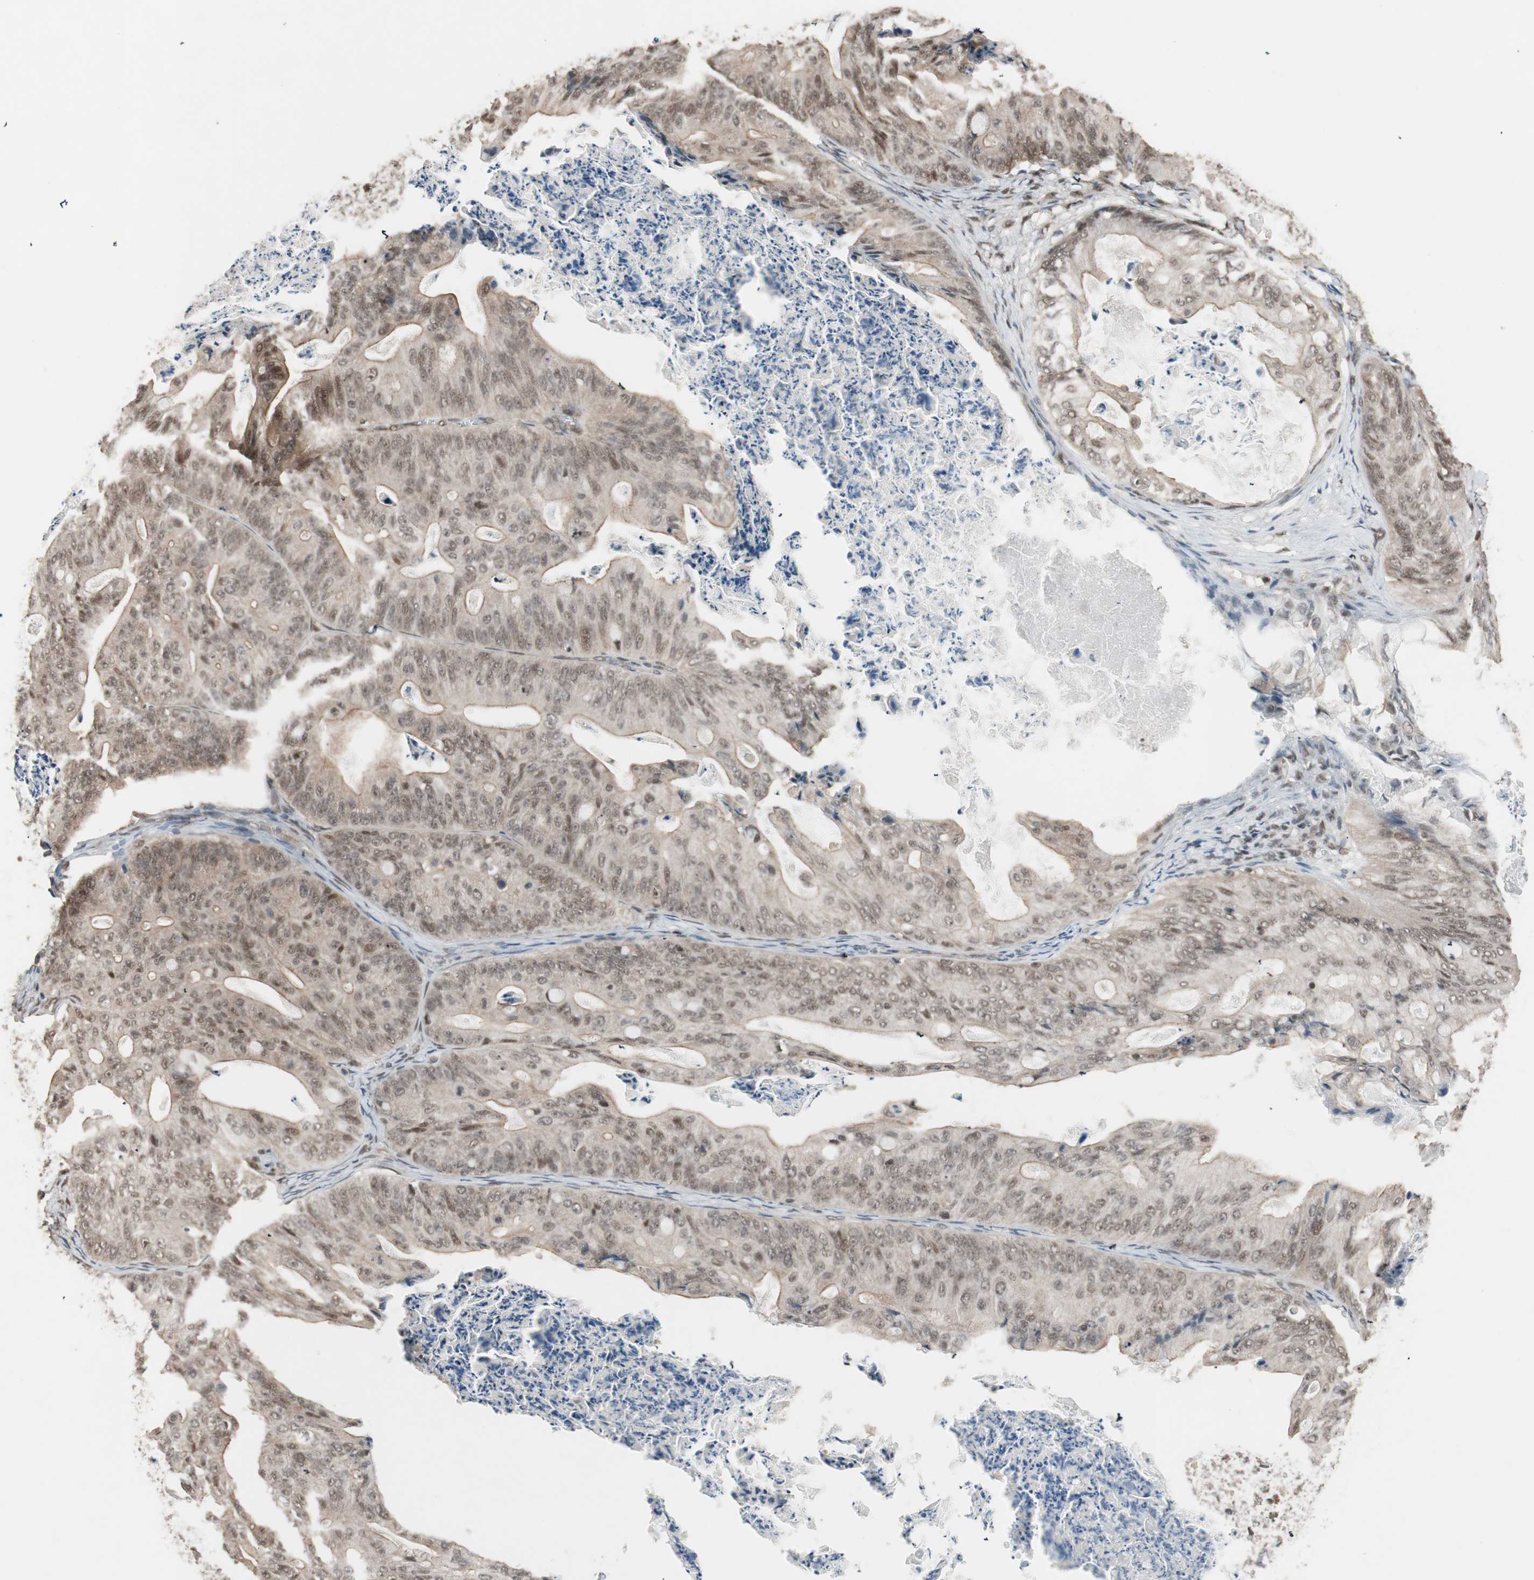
{"staining": {"intensity": "weak", "quantity": "25%-75%", "location": "nuclear"}, "tissue": "ovarian cancer", "cell_type": "Tumor cells", "image_type": "cancer", "snomed": [{"axis": "morphology", "description": "Cystadenocarcinoma, mucinous, NOS"}, {"axis": "topography", "description": "Ovary"}], "caption": "Ovarian mucinous cystadenocarcinoma tissue reveals weak nuclear staining in about 25%-75% of tumor cells, visualized by immunohistochemistry. Immunohistochemistry (ihc) stains the protein of interest in brown and the nuclei are stained blue.", "gene": "DRAP1", "patient": {"sex": "female", "age": 37}}